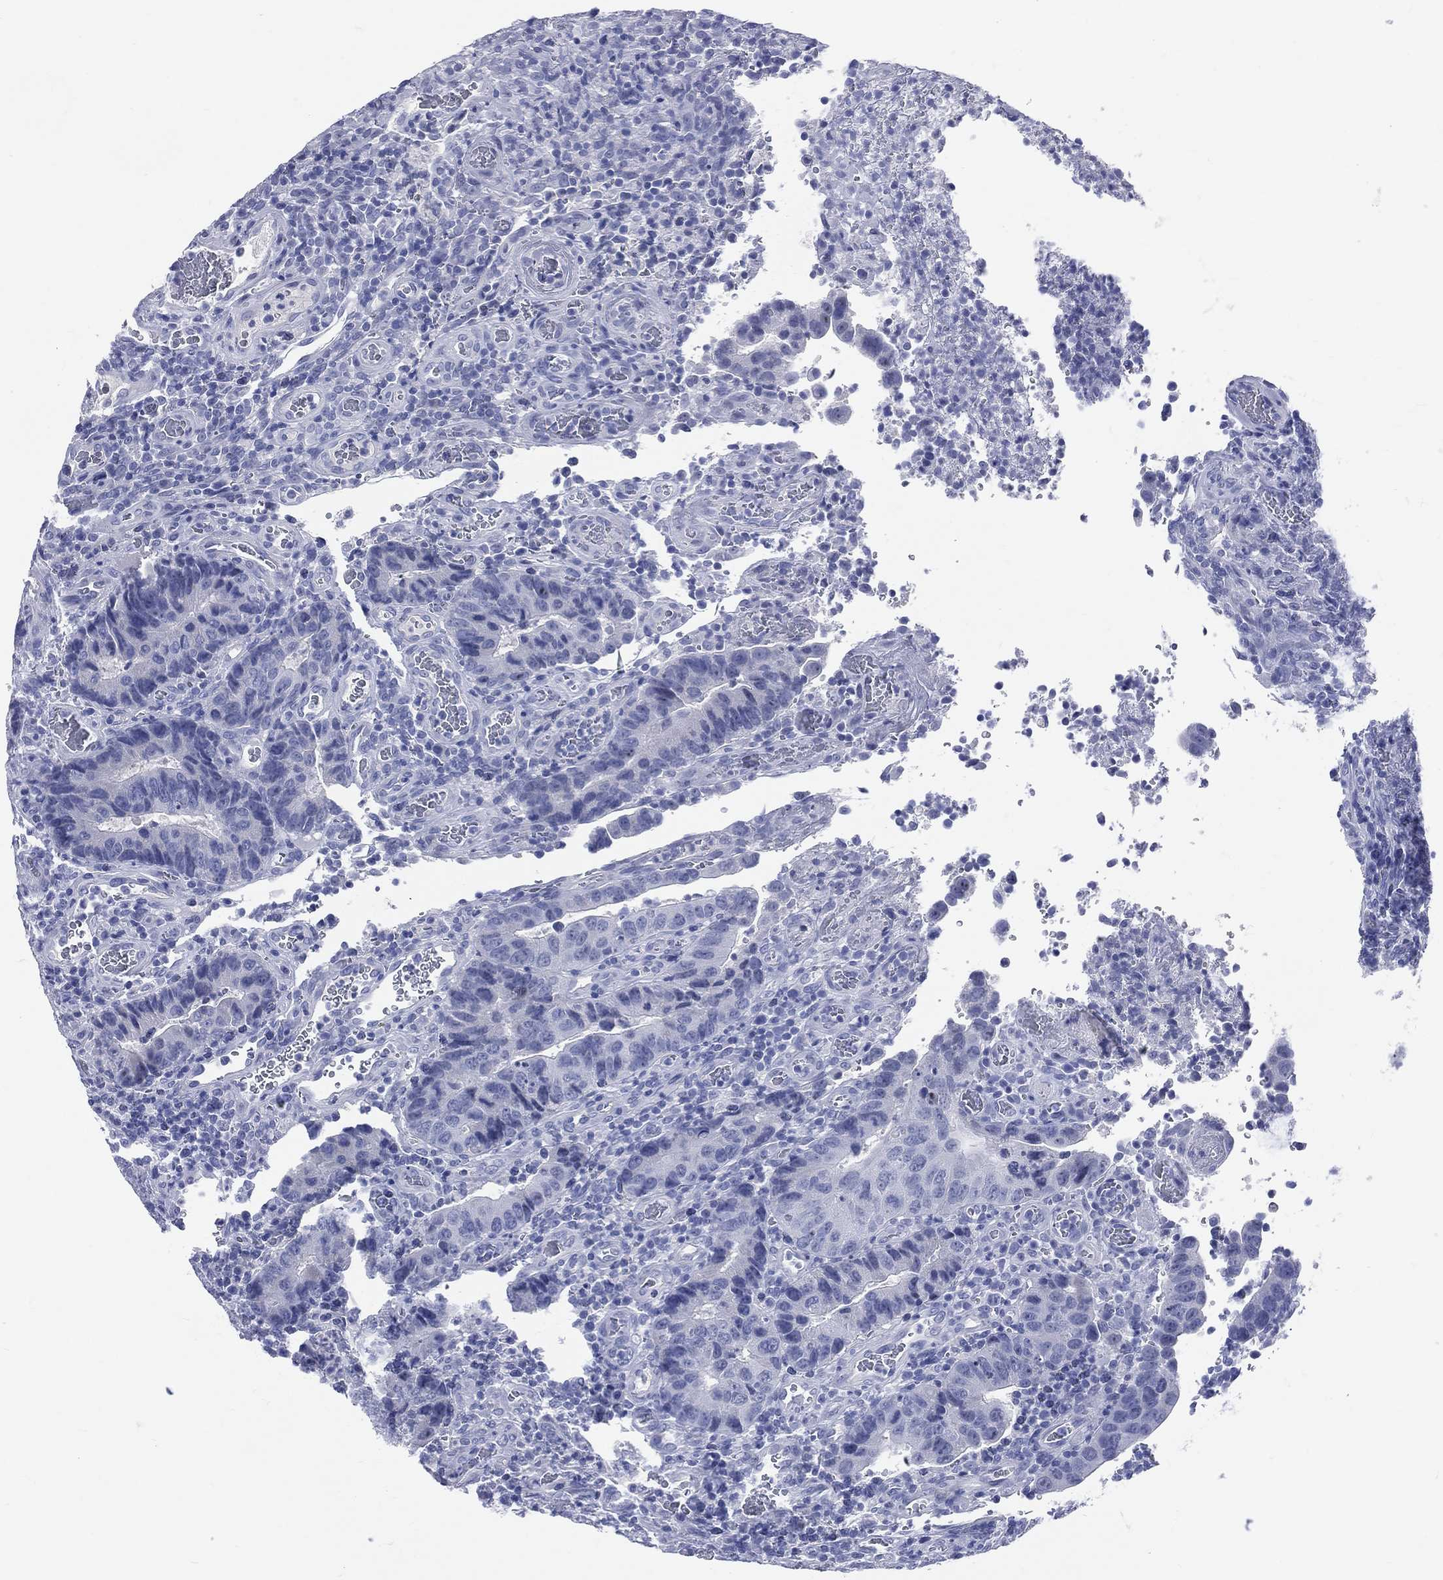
{"staining": {"intensity": "negative", "quantity": "none", "location": "none"}, "tissue": "colorectal cancer", "cell_type": "Tumor cells", "image_type": "cancer", "snomed": [{"axis": "morphology", "description": "Adenocarcinoma, NOS"}, {"axis": "topography", "description": "Colon"}], "caption": "DAB immunohistochemical staining of human colorectal adenocarcinoma demonstrates no significant staining in tumor cells.", "gene": "CYLC1", "patient": {"sex": "female", "age": 56}}